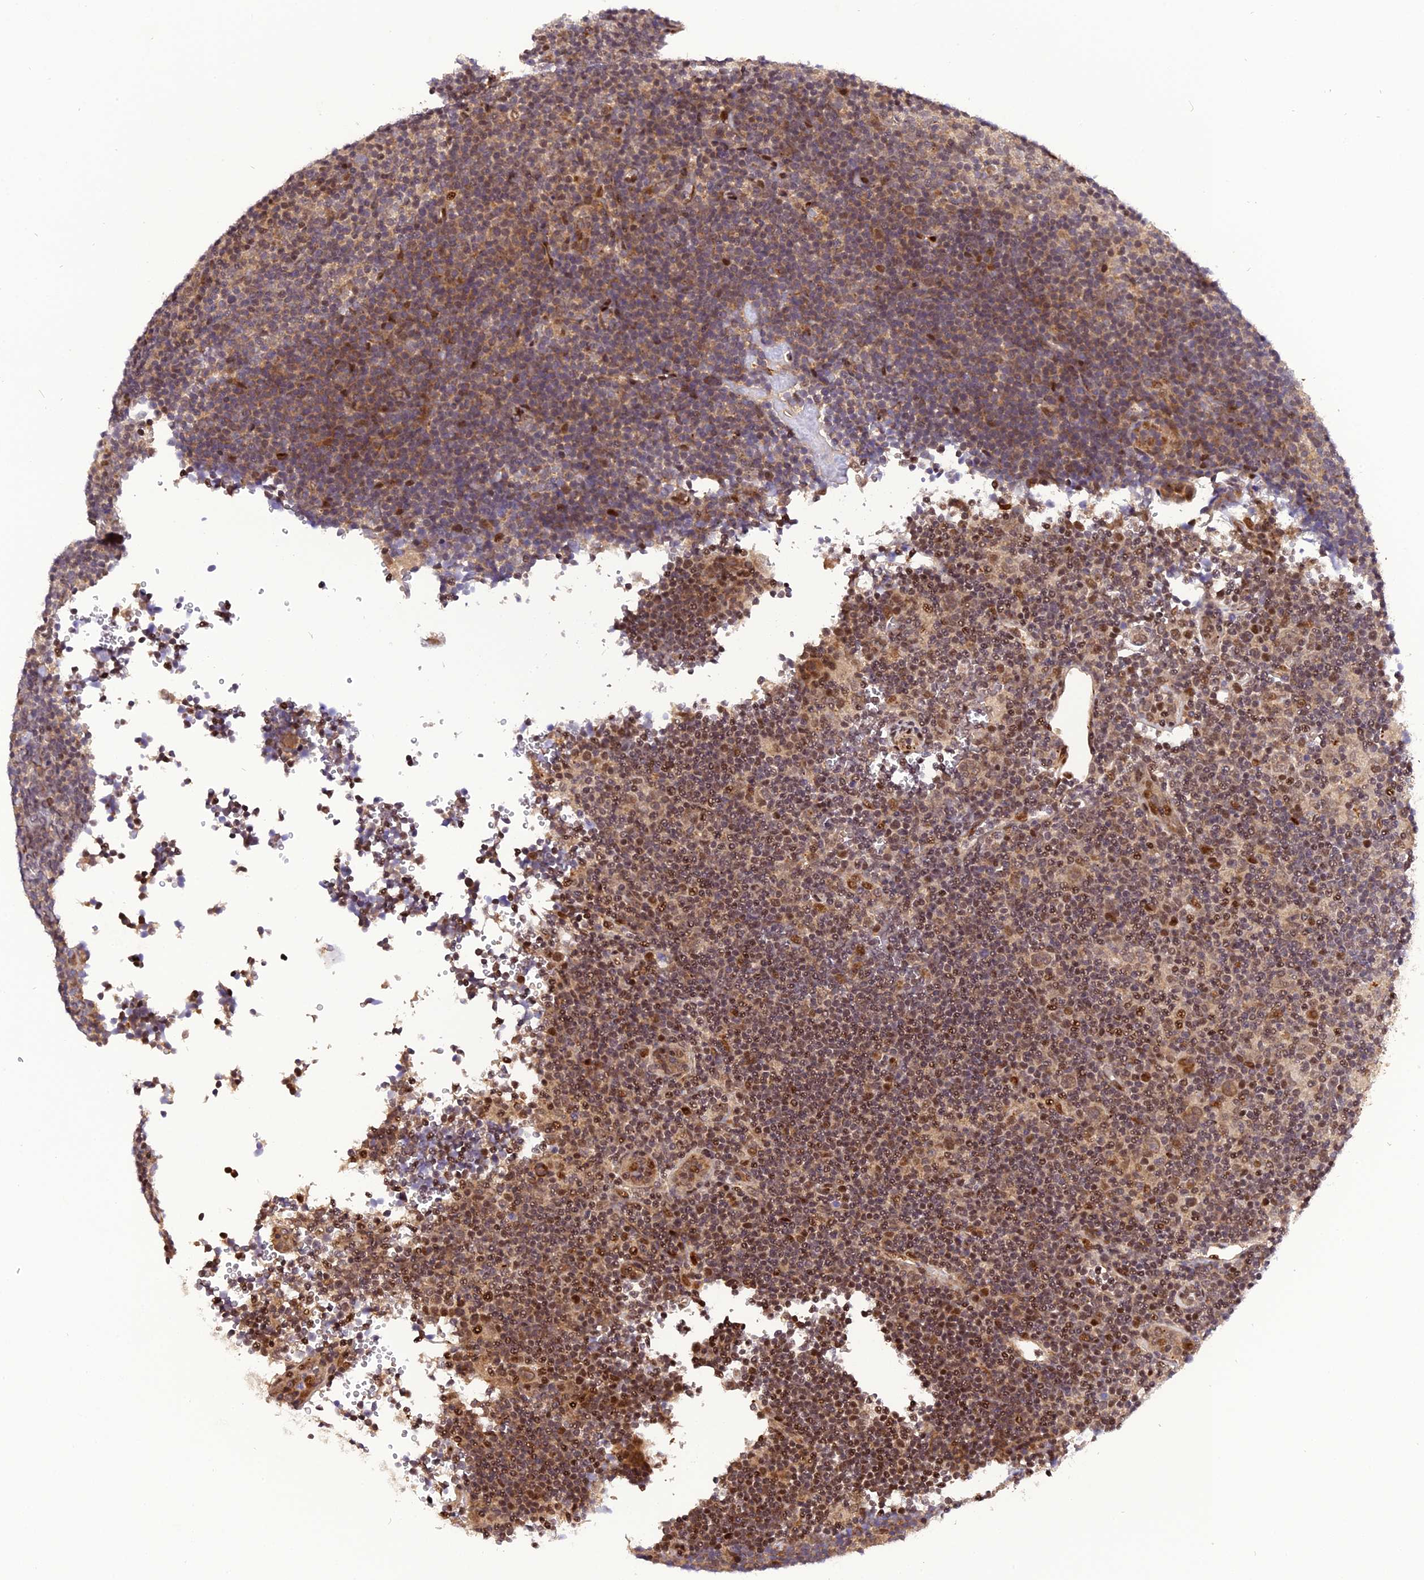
{"staining": {"intensity": "moderate", "quantity": ">75%", "location": "cytoplasmic/membranous,nuclear"}, "tissue": "lymphoma", "cell_type": "Tumor cells", "image_type": "cancer", "snomed": [{"axis": "morphology", "description": "Hodgkin's disease, NOS"}, {"axis": "topography", "description": "Lymph node"}], "caption": "Lymphoma stained with DAB (3,3'-diaminobenzidine) immunohistochemistry (IHC) displays medium levels of moderate cytoplasmic/membranous and nuclear expression in approximately >75% of tumor cells.", "gene": "MICALL1", "patient": {"sex": "female", "age": 57}}